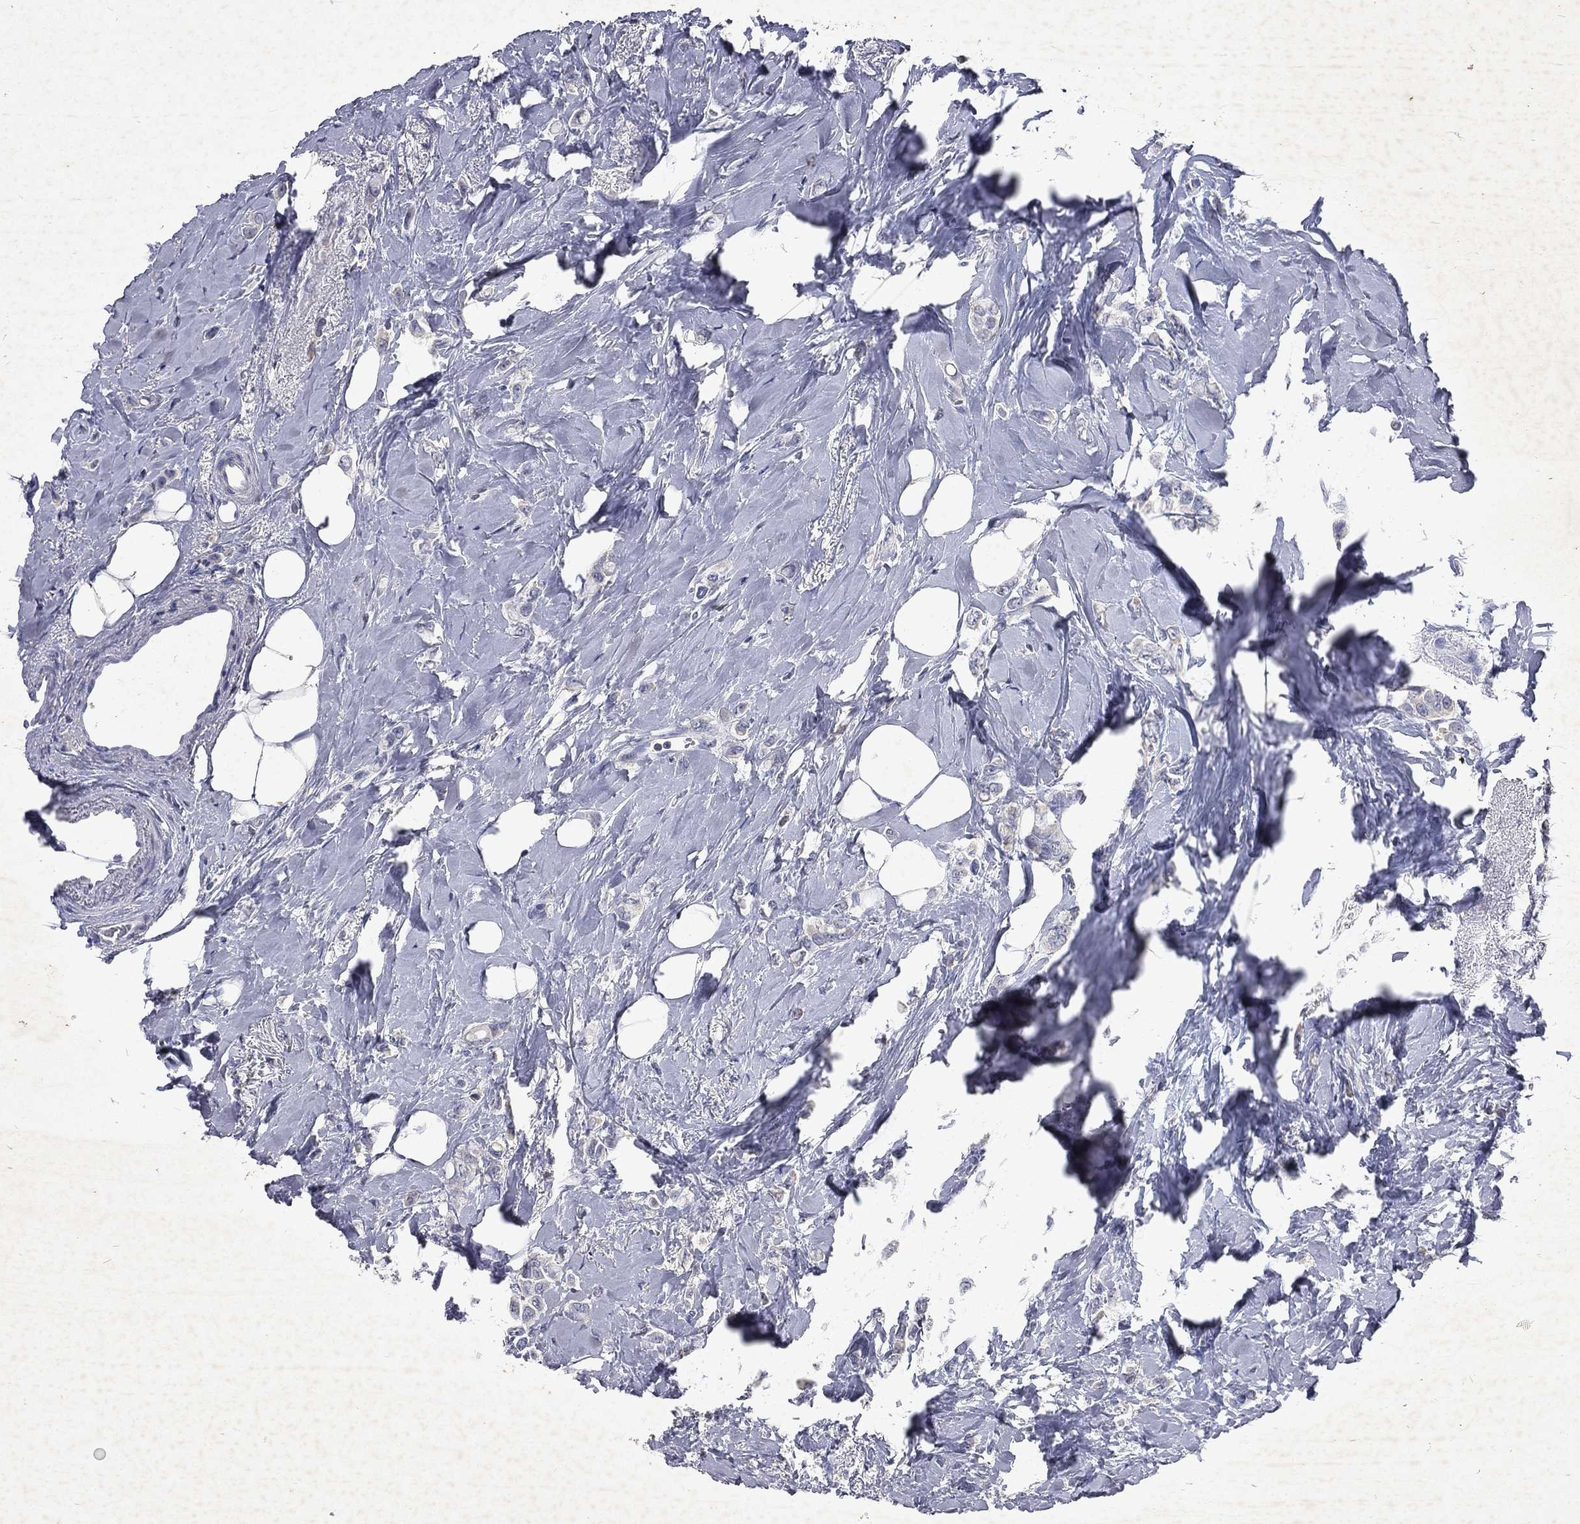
{"staining": {"intensity": "negative", "quantity": "none", "location": "none"}, "tissue": "breast cancer", "cell_type": "Tumor cells", "image_type": "cancer", "snomed": [{"axis": "morphology", "description": "Lobular carcinoma"}, {"axis": "topography", "description": "Breast"}], "caption": "High power microscopy micrograph of an immunohistochemistry (IHC) micrograph of breast cancer (lobular carcinoma), revealing no significant expression in tumor cells. (Brightfield microscopy of DAB (3,3'-diaminobenzidine) IHC at high magnification).", "gene": "SLC34A2", "patient": {"sex": "female", "age": 66}}